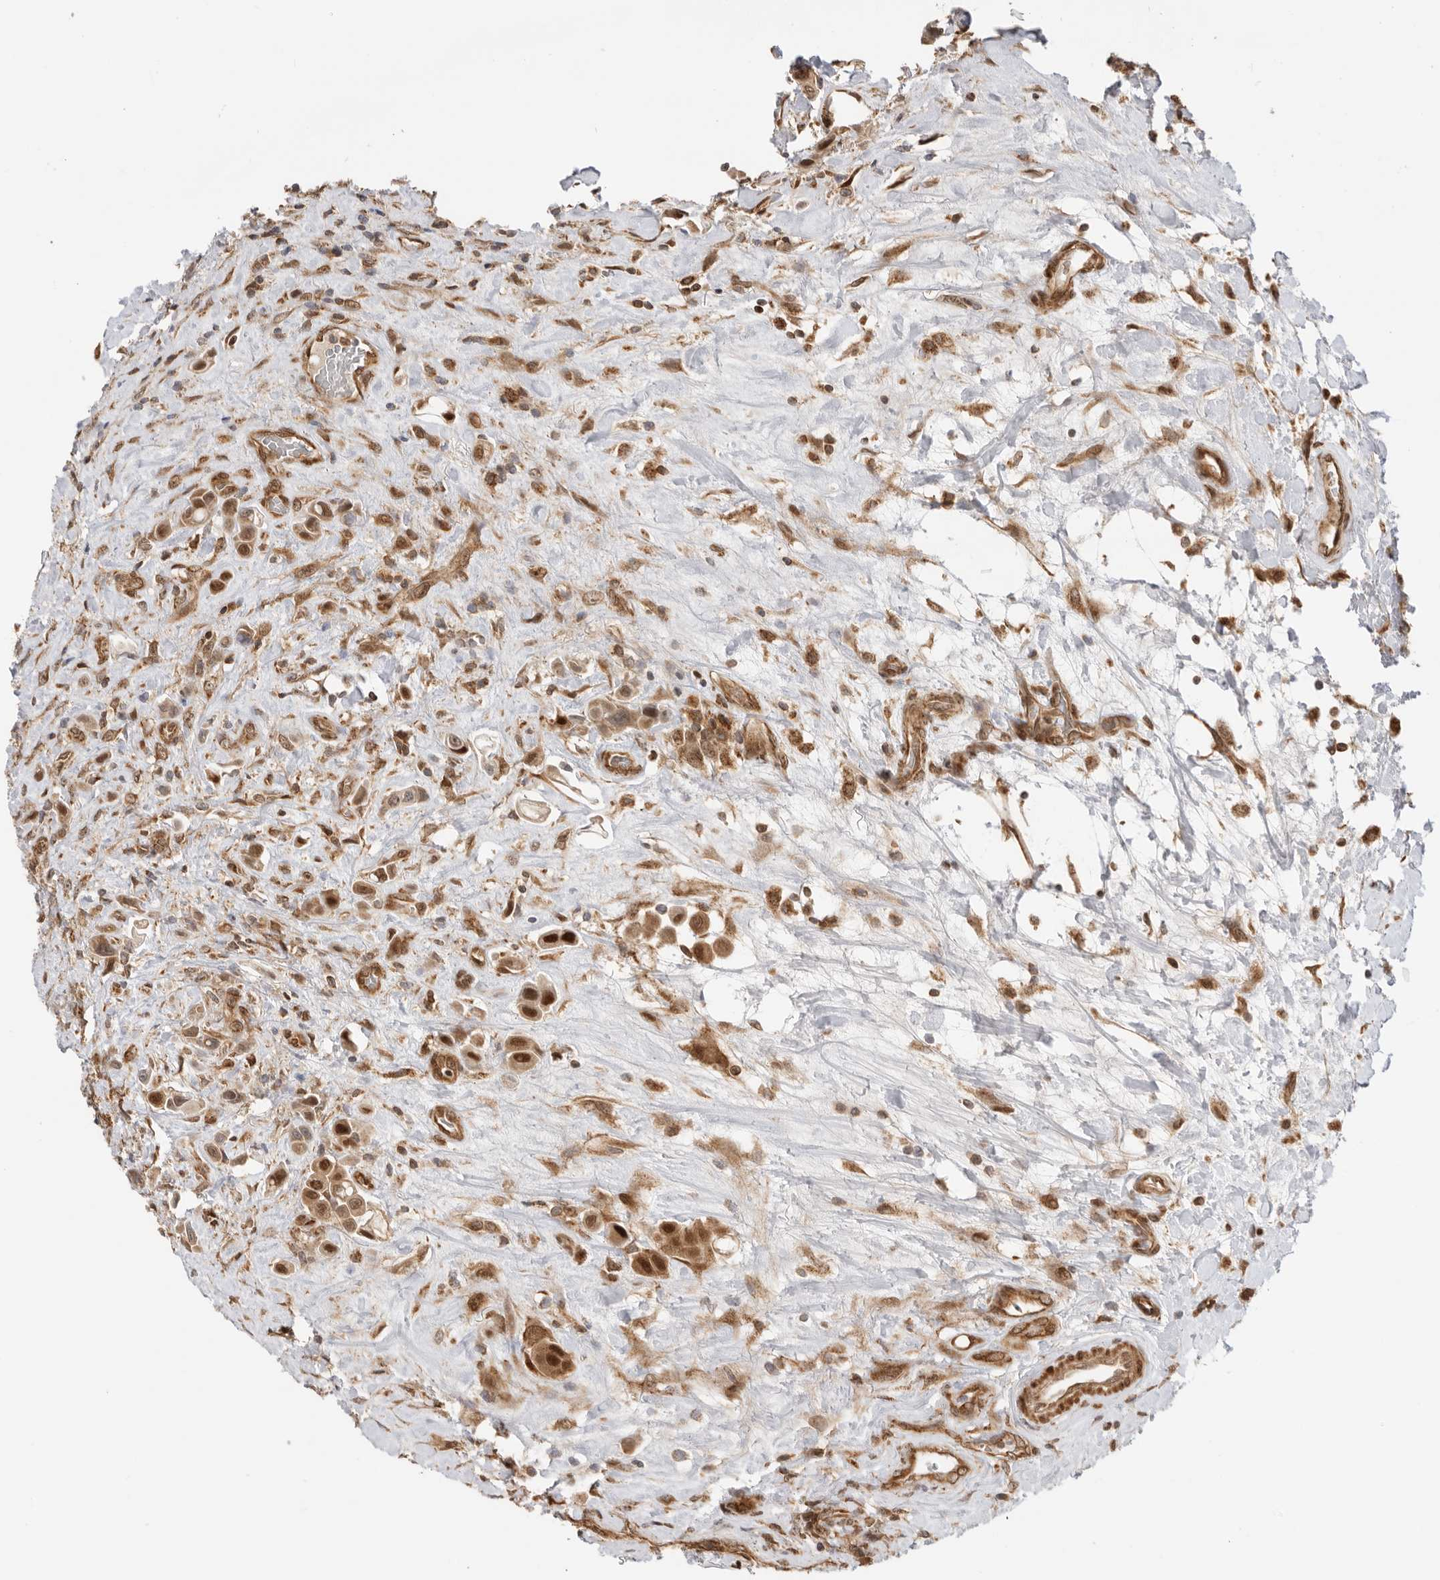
{"staining": {"intensity": "strong", "quantity": ">75%", "location": "cytoplasmic/membranous,nuclear"}, "tissue": "urothelial cancer", "cell_type": "Tumor cells", "image_type": "cancer", "snomed": [{"axis": "morphology", "description": "Urothelial carcinoma, High grade"}, {"axis": "topography", "description": "Urinary bladder"}], "caption": "The histopathology image shows a brown stain indicating the presence of a protein in the cytoplasmic/membranous and nuclear of tumor cells in urothelial cancer. (Brightfield microscopy of DAB IHC at high magnification).", "gene": "DCAF8", "patient": {"sex": "male", "age": 50}}